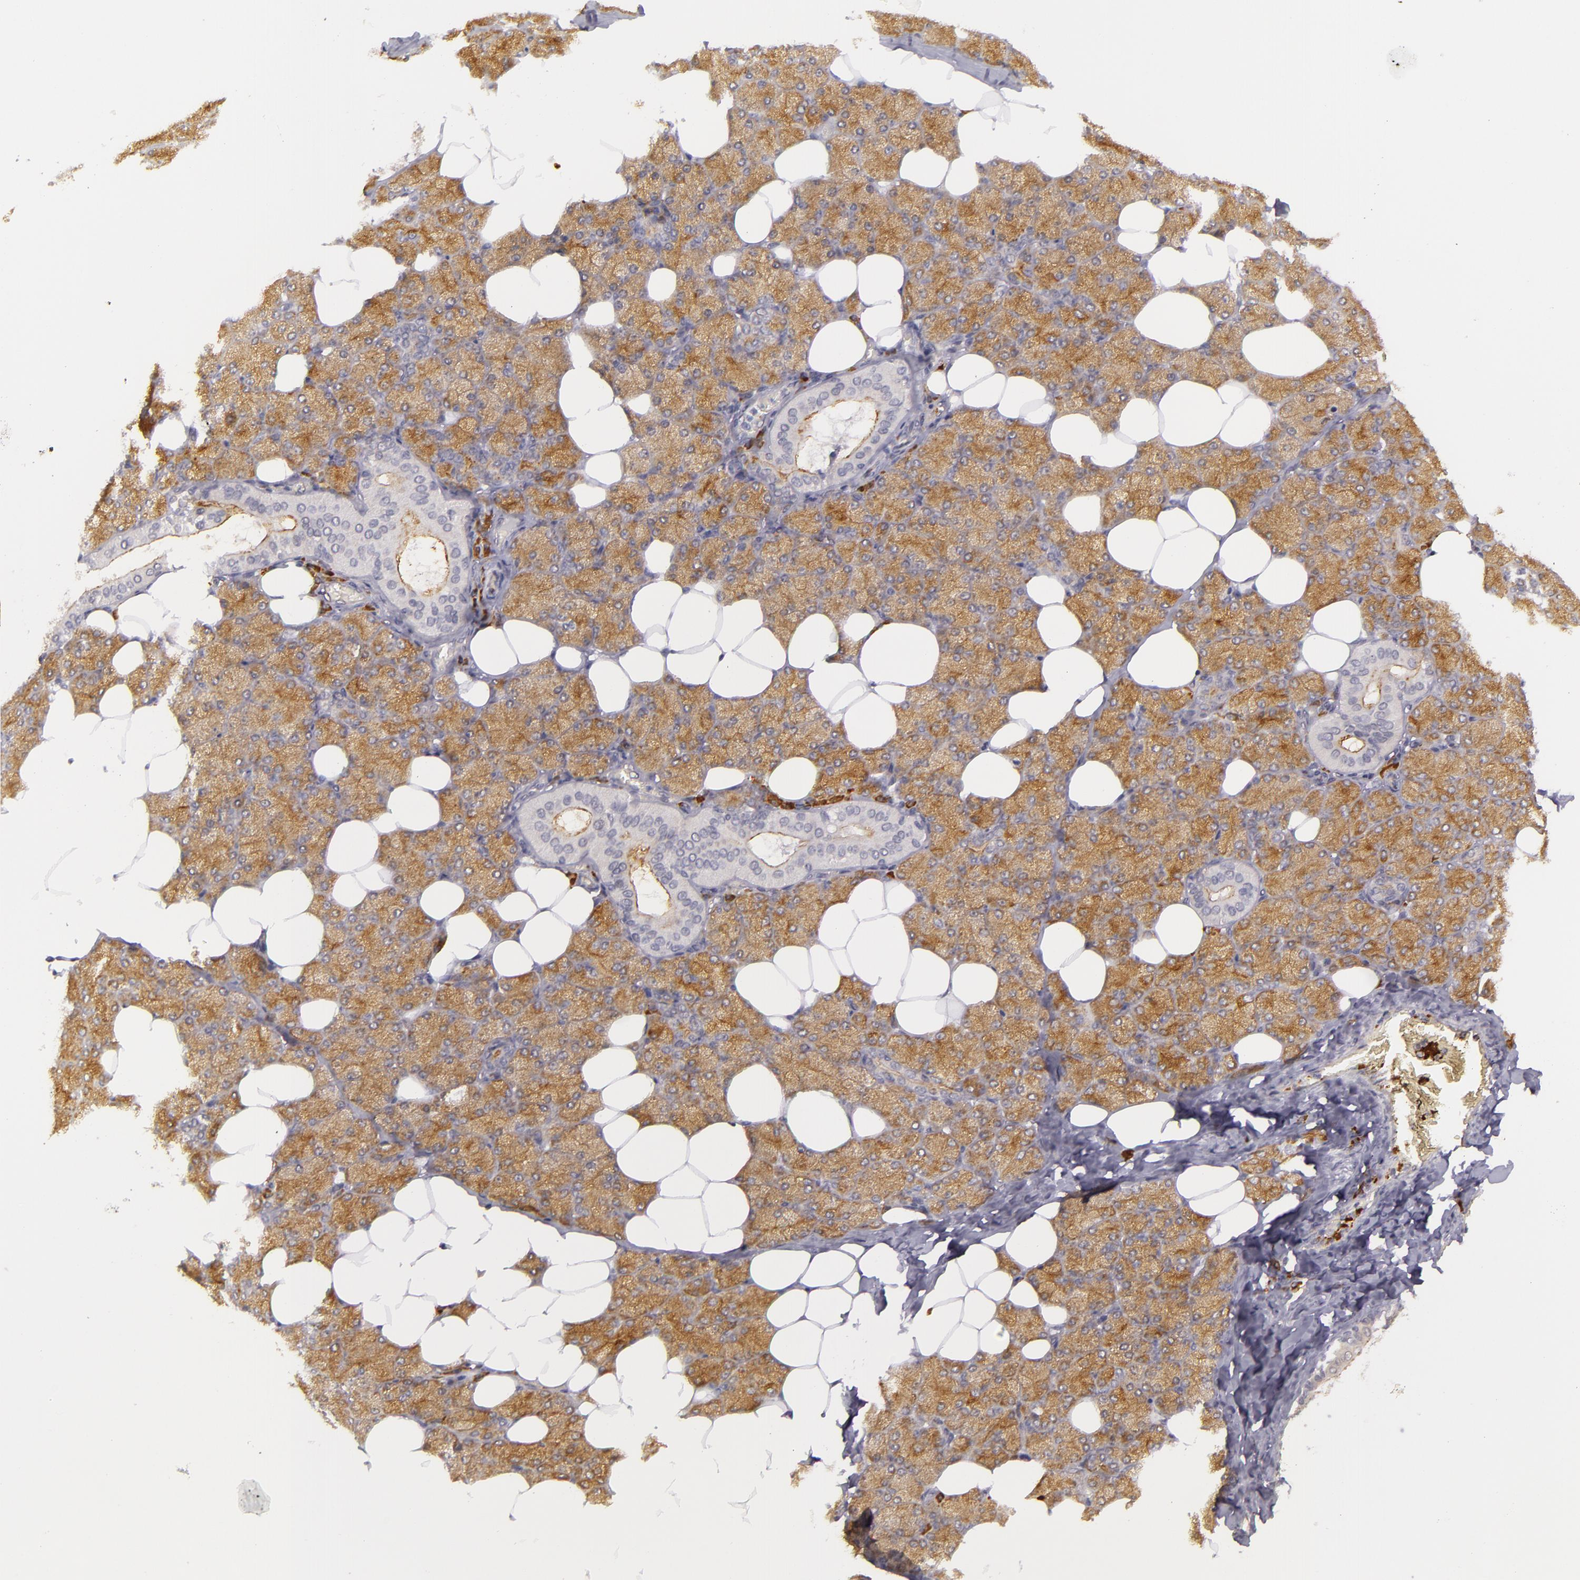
{"staining": {"intensity": "moderate", "quantity": ">75%", "location": "cytoplasmic/membranous"}, "tissue": "salivary gland", "cell_type": "Glandular cells", "image_type": "normal", "snomed": [{"axis": "morphology", "description": "Normal tissue, NOS"}, {"axis": "topography", "description": "Lymph node"}, {"axis": "topography", "description": "Salivary gland"}], "caption": "Protein expression by immunohistochemistry displays moderate cytoplasmic/membranous expression in approximately >75% of glandular cells in benign salivary gland. The staining was performed using DAB (3,3'-diaminobenzidine) to visualize the protein expression in brown, while the nuclei were stained in blue with hematoxylin (Magnification: 20x).", "gene": "SYTL4", "patient": {"sex": "male", "age": 8}}